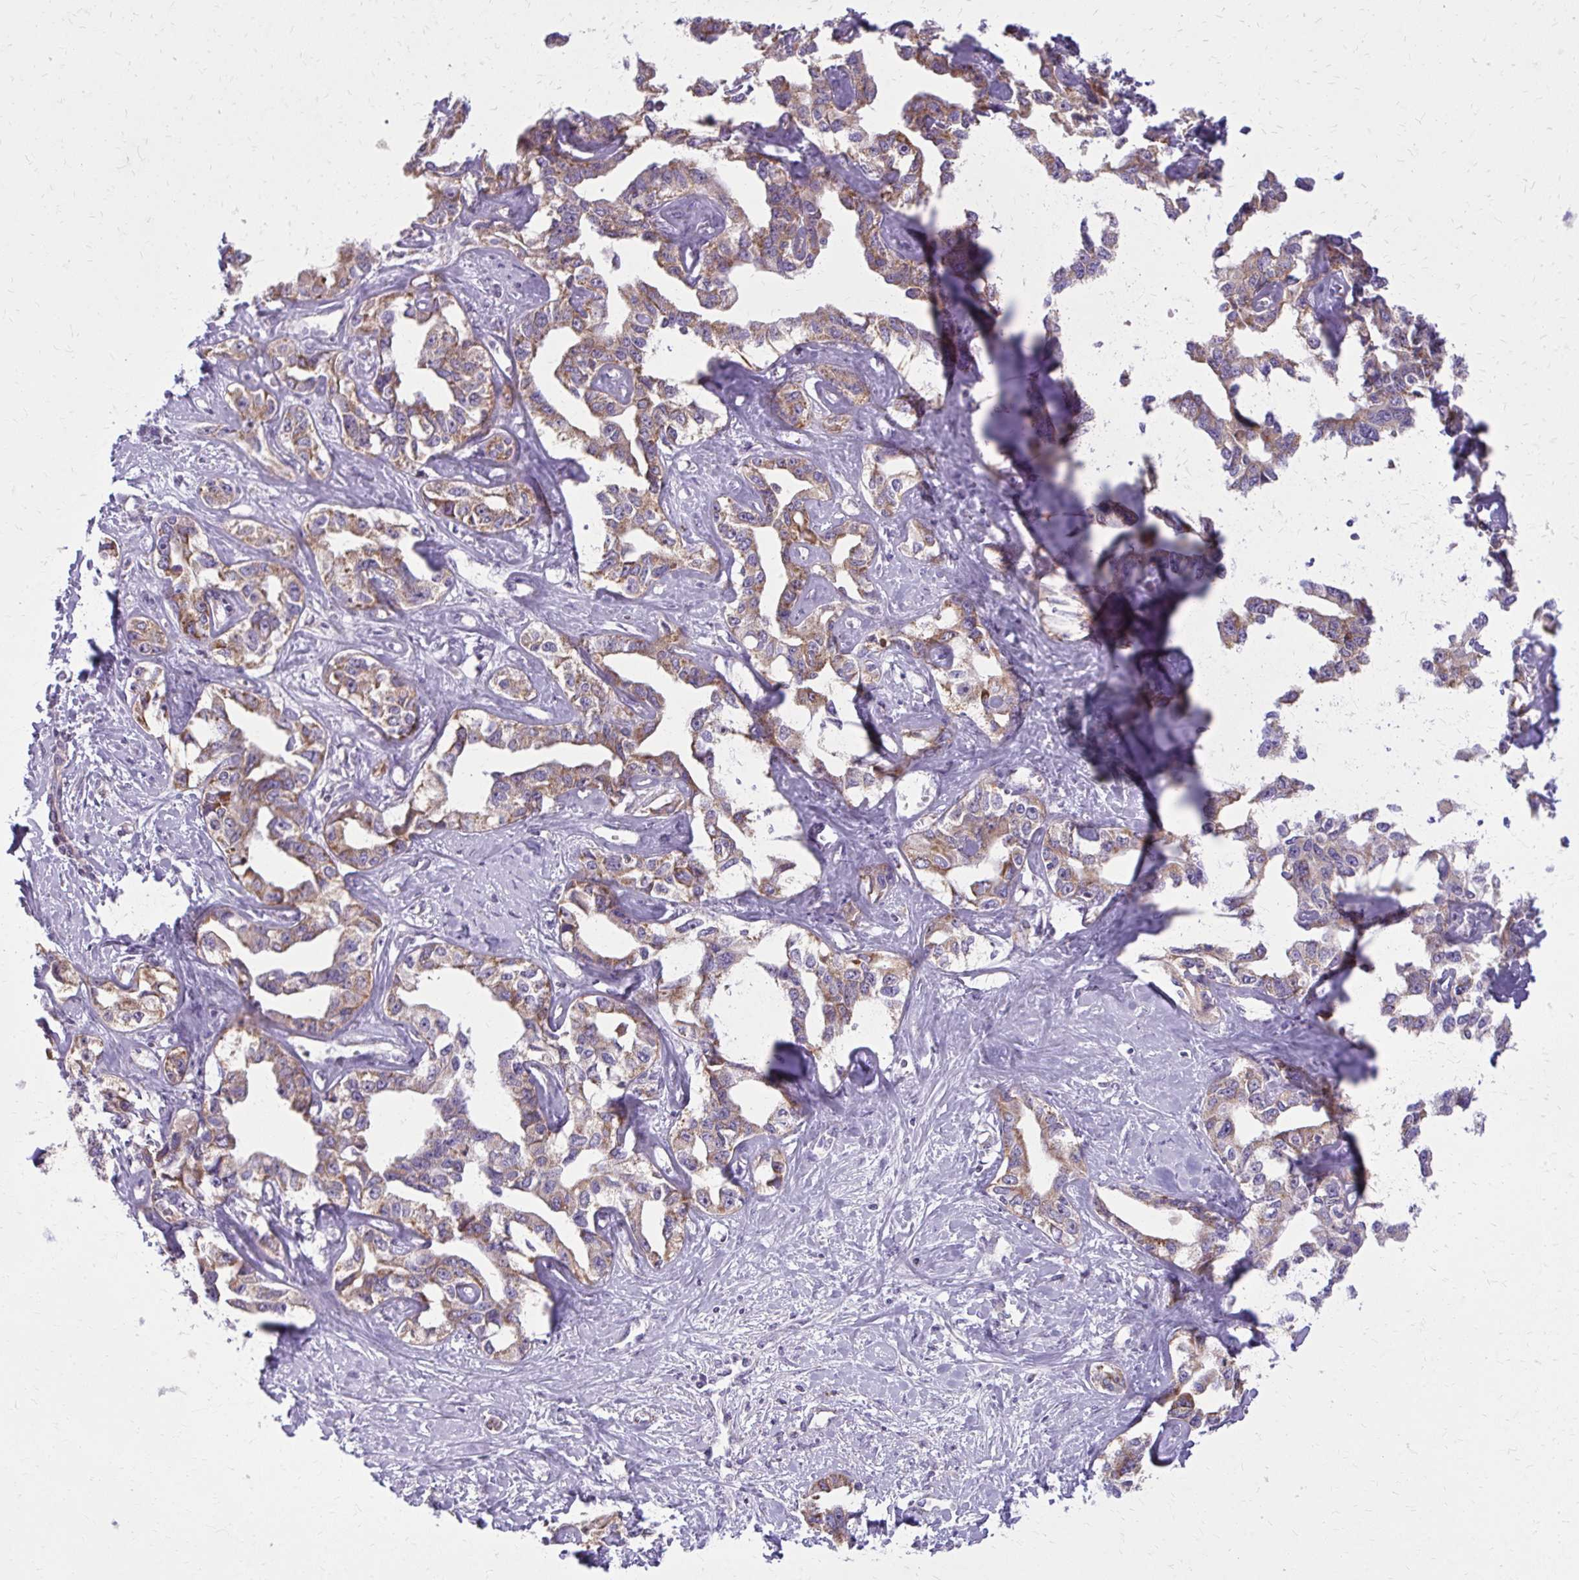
{"staining": {"intensity": "moderate", "quantity": ">75%", "location": "cytoplasmic/membranous"}, "tissue": "liver cancer", "cell_type": "Tumor cells", "image_type": "cancer", "snomed": [{"axis": "morphology", "description": "Cholangiocarcinoma"}, {"axis": "topography", "description": "Liver"}], "caption": "The micrograph demonstrates staining of cholangiocarcinoma (liver), revealing moderate cytoplasmic/membranous protein positivity (brown color) within tumor cells.", "gene": "IFIT1", "patient": {"sex": "male", "age": 59}}